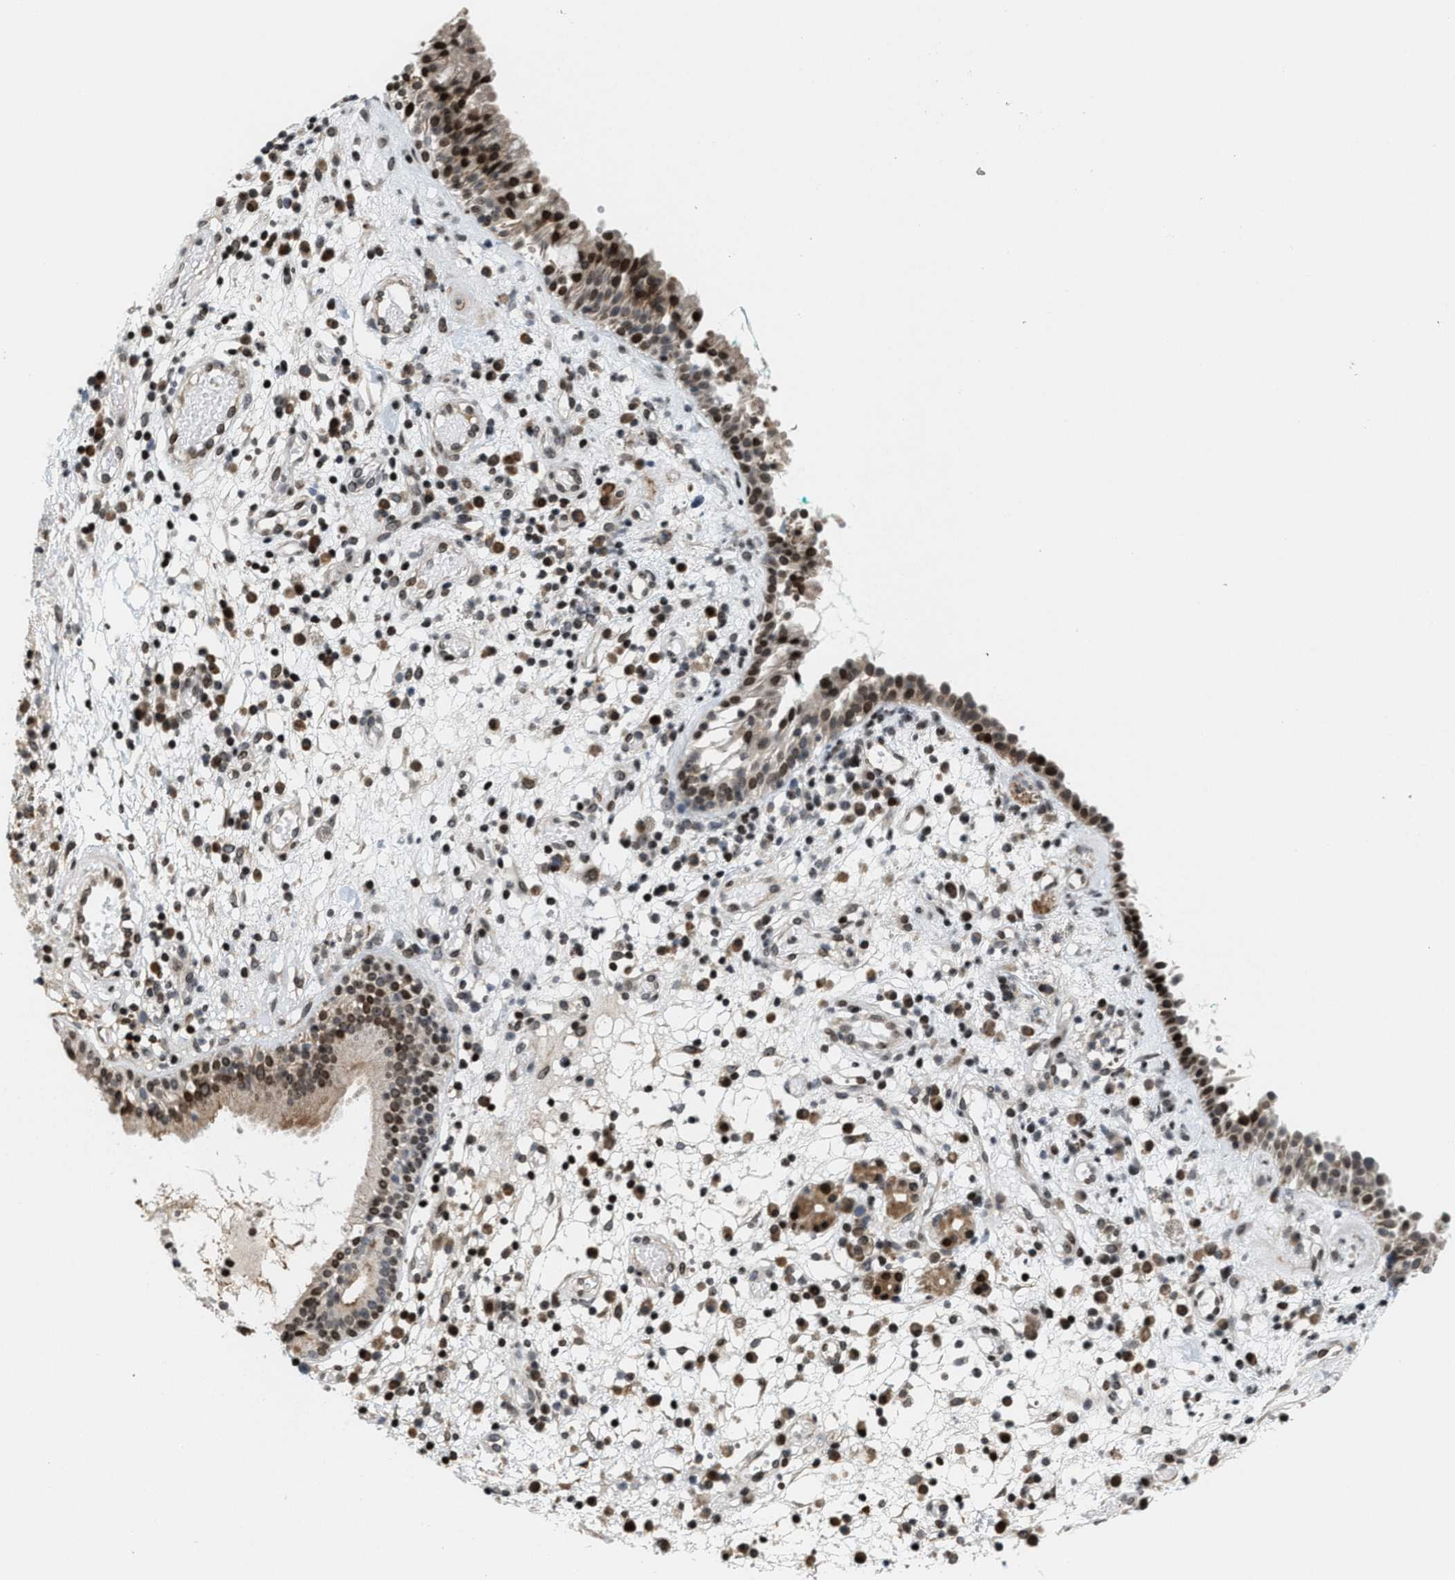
{"staining": {"intensity": "moderate", "quantity": ">75%", "location": "cytoplasmic/membranous,nuclear"}, "tissue": "nasopharynx", "cell_type": "Respiratory epithelial cells", "image_type": "normal", "snomed": [{"axis": "morphology", "description": "Normal tissue, NOS"}, {"axis": "morphology", "description": "Basal cell carcinoma"}, {"axis": "topography", "description": "Cartilage tissue"}, {"axis": "topography", "description": "Nasopharynx"}, {"axis": "topography", "description": "Oral tissue"}], "caption": "Protein staining shows moderate cytoplasmic/membranous,nuclear expression in about >75% of respiratory epithelial cells in benign nasopharynx. Immunohistochemistry (ihc) stains the protein of interest in brown and the nuclei are stained blue.", "gene": "PDZD2", "patient": {"sex": "female", "age": 77}}